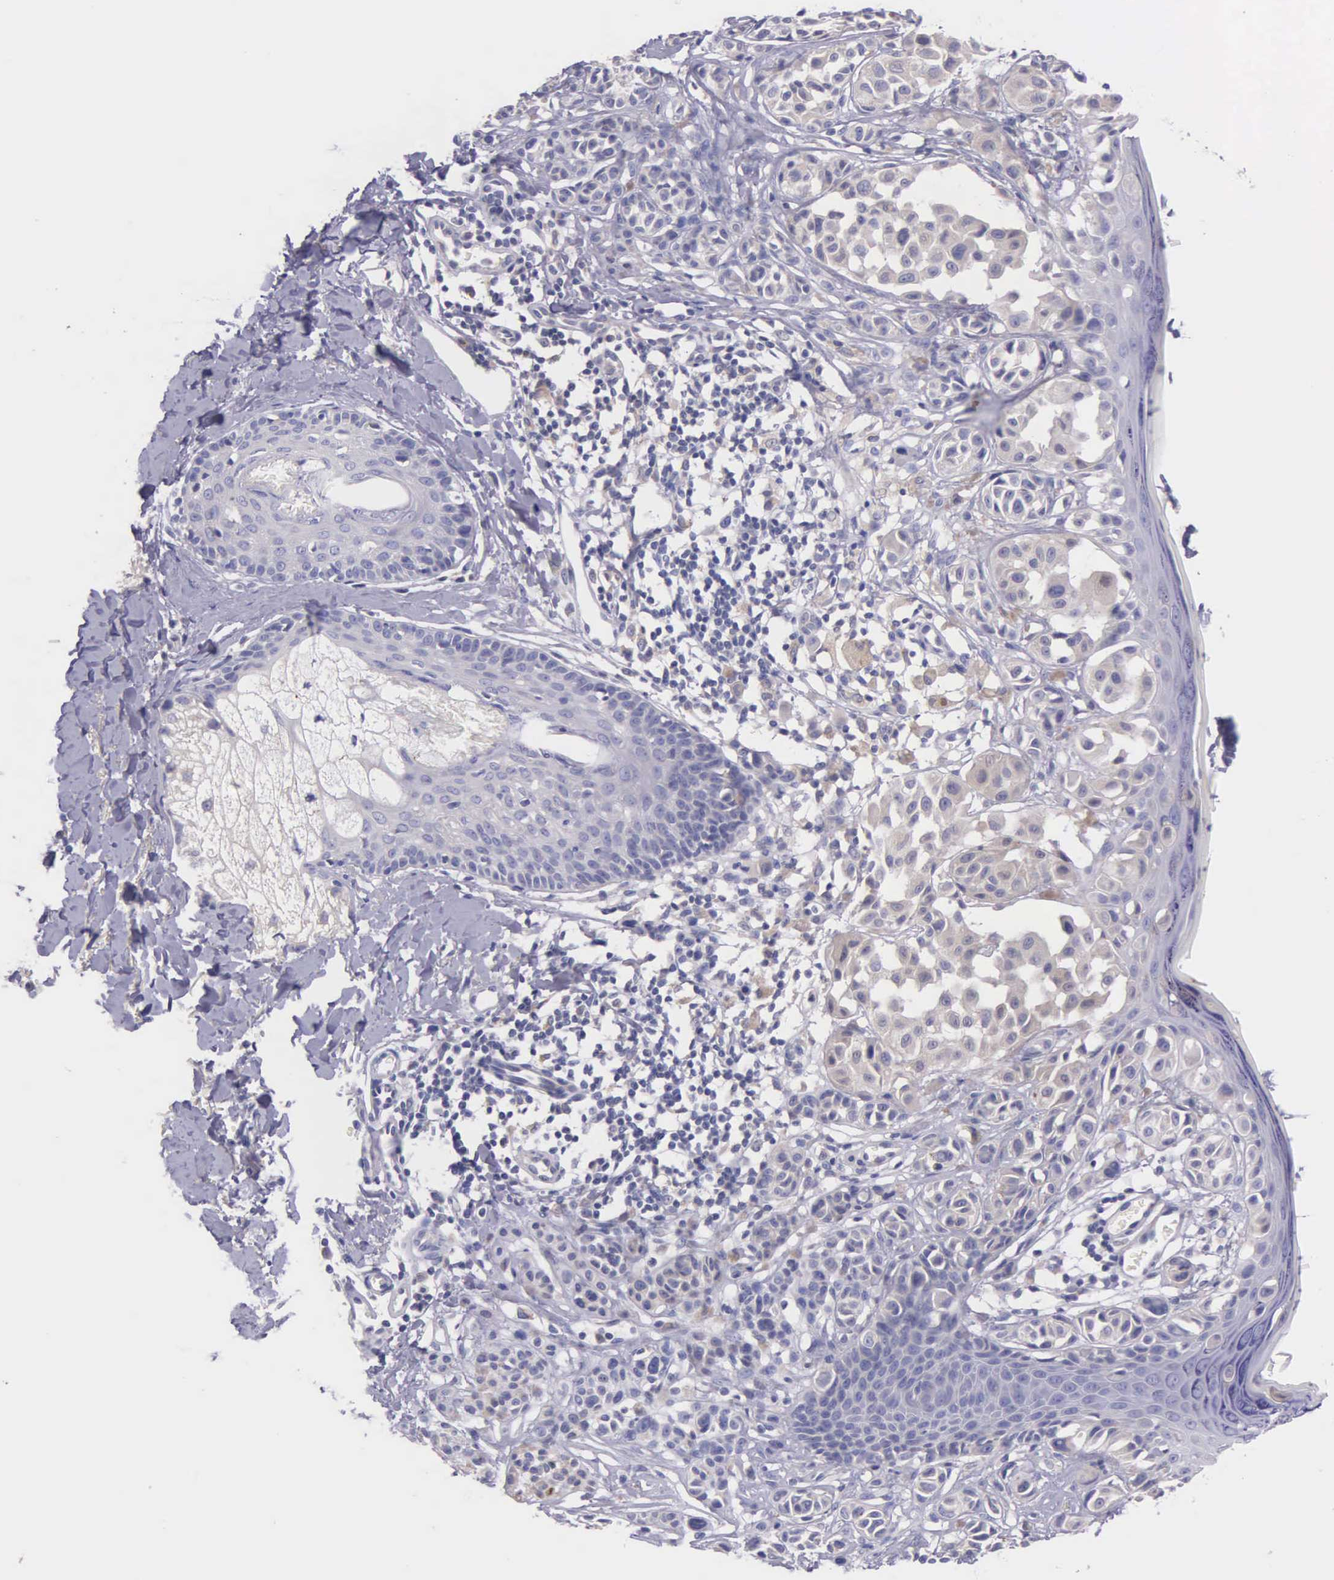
{"staining": {"intensity": "negative", "quantity": "none", "location": "none"}, "tissue": "melanoma", "cell_type": "Tumor cells", "image_type": "cancer", "snomed": [{"axis": "morphology", "description": "Malignant melanoma, NOS"}, {"axis": "topography", "description": "Skin"}], "caption": "IHC image of human melanoma stained for a protein (brown), which reveals no positivity in tumor cells. The staining was performed using DAB to visualize the protein expression in brown, while the nuclei were stained in blue with hematoxylin (Magnification: 20x).", "gene": "MIA2", "patient": {"sex": "male", "age": 40}}